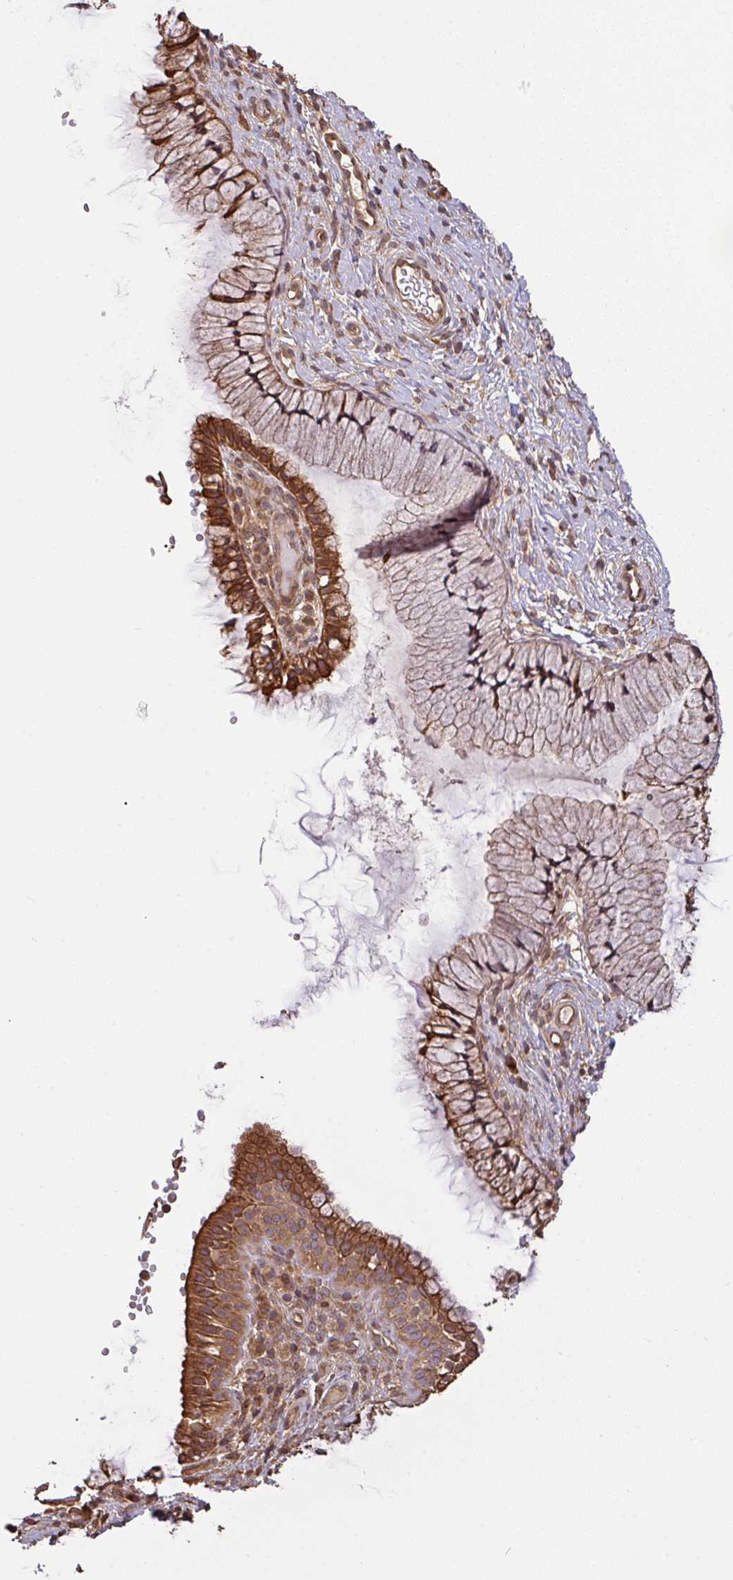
{"staining": {"intensity": "strong", "quantity": "25%-75%", "location": "cytoplasmic/membranous"}, "tissue": "cervix", "cell_type": "Glandular cells", "image_type": "normal", "snomed": [{"axis": "morphology", "description": "Normal tissue, NOS"}, {"axis": "topography", "description": "Cervix"}], "caption": "This histopathology image displays IHC staining of benign human cervix, with high strong cytoplasmic/membranous expression in about 25%-75% of glandular cells.", "gene": "VENTX", "patient": {"sex": "female", "age": 36}}